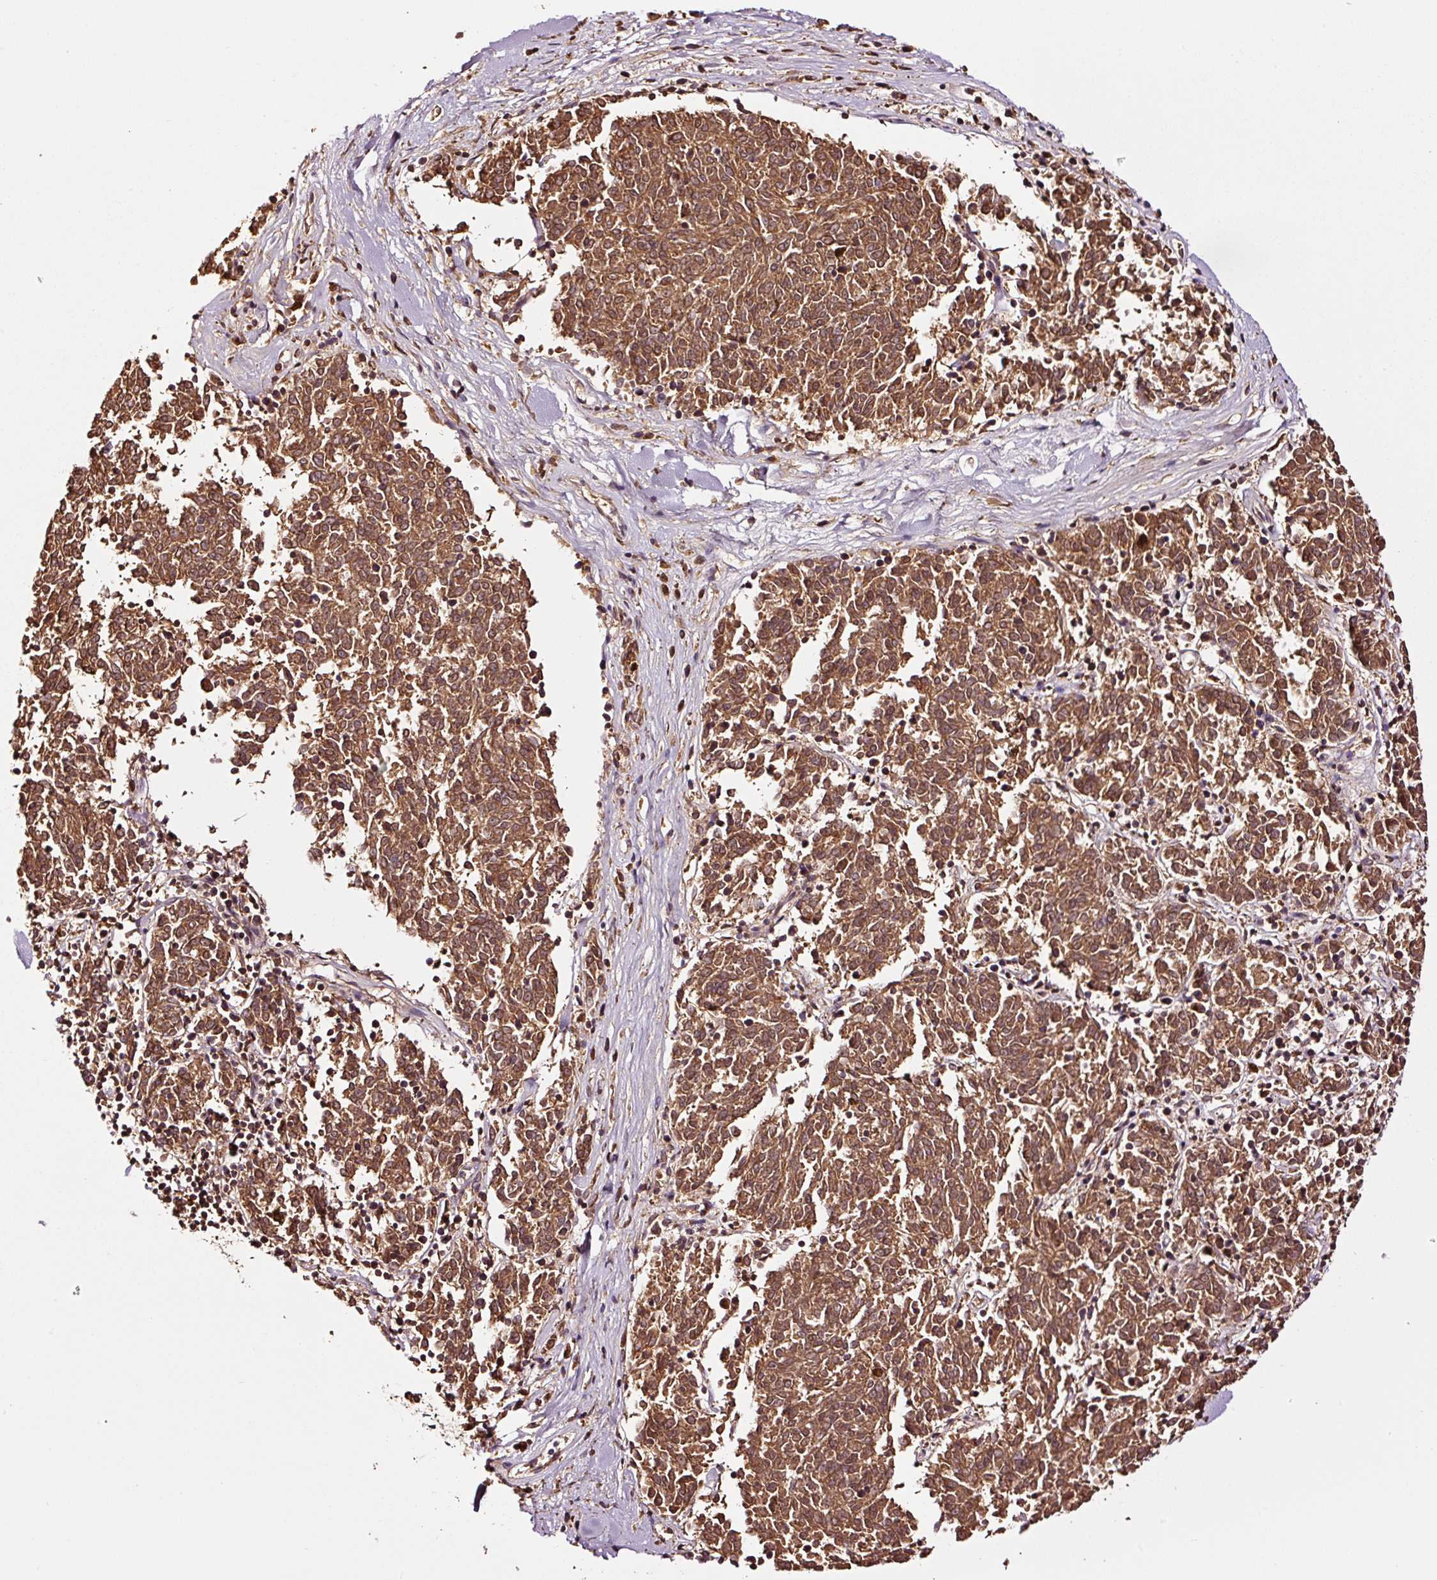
{"staining": {"intensity": "moderate", "quantity": ">75%", "location": "cytoplasmic/membranous"}, "tissue": "melanoma", "cell_type": "Tumor cells", "image_type": "cancer", "snomed": [{"axis": "morphology", "description": "Malignant melanoma, NOS"}, {"axis": "topography", "description": "Skin"}], "caption": "A medium amount of moderate cytoplasmic/membranous staining is appreciated in about >75% of tumor cells in malignant melanoma tissue.", "gene": "PGLYRP2", "patient": {"sex": "female", "age": 72}}